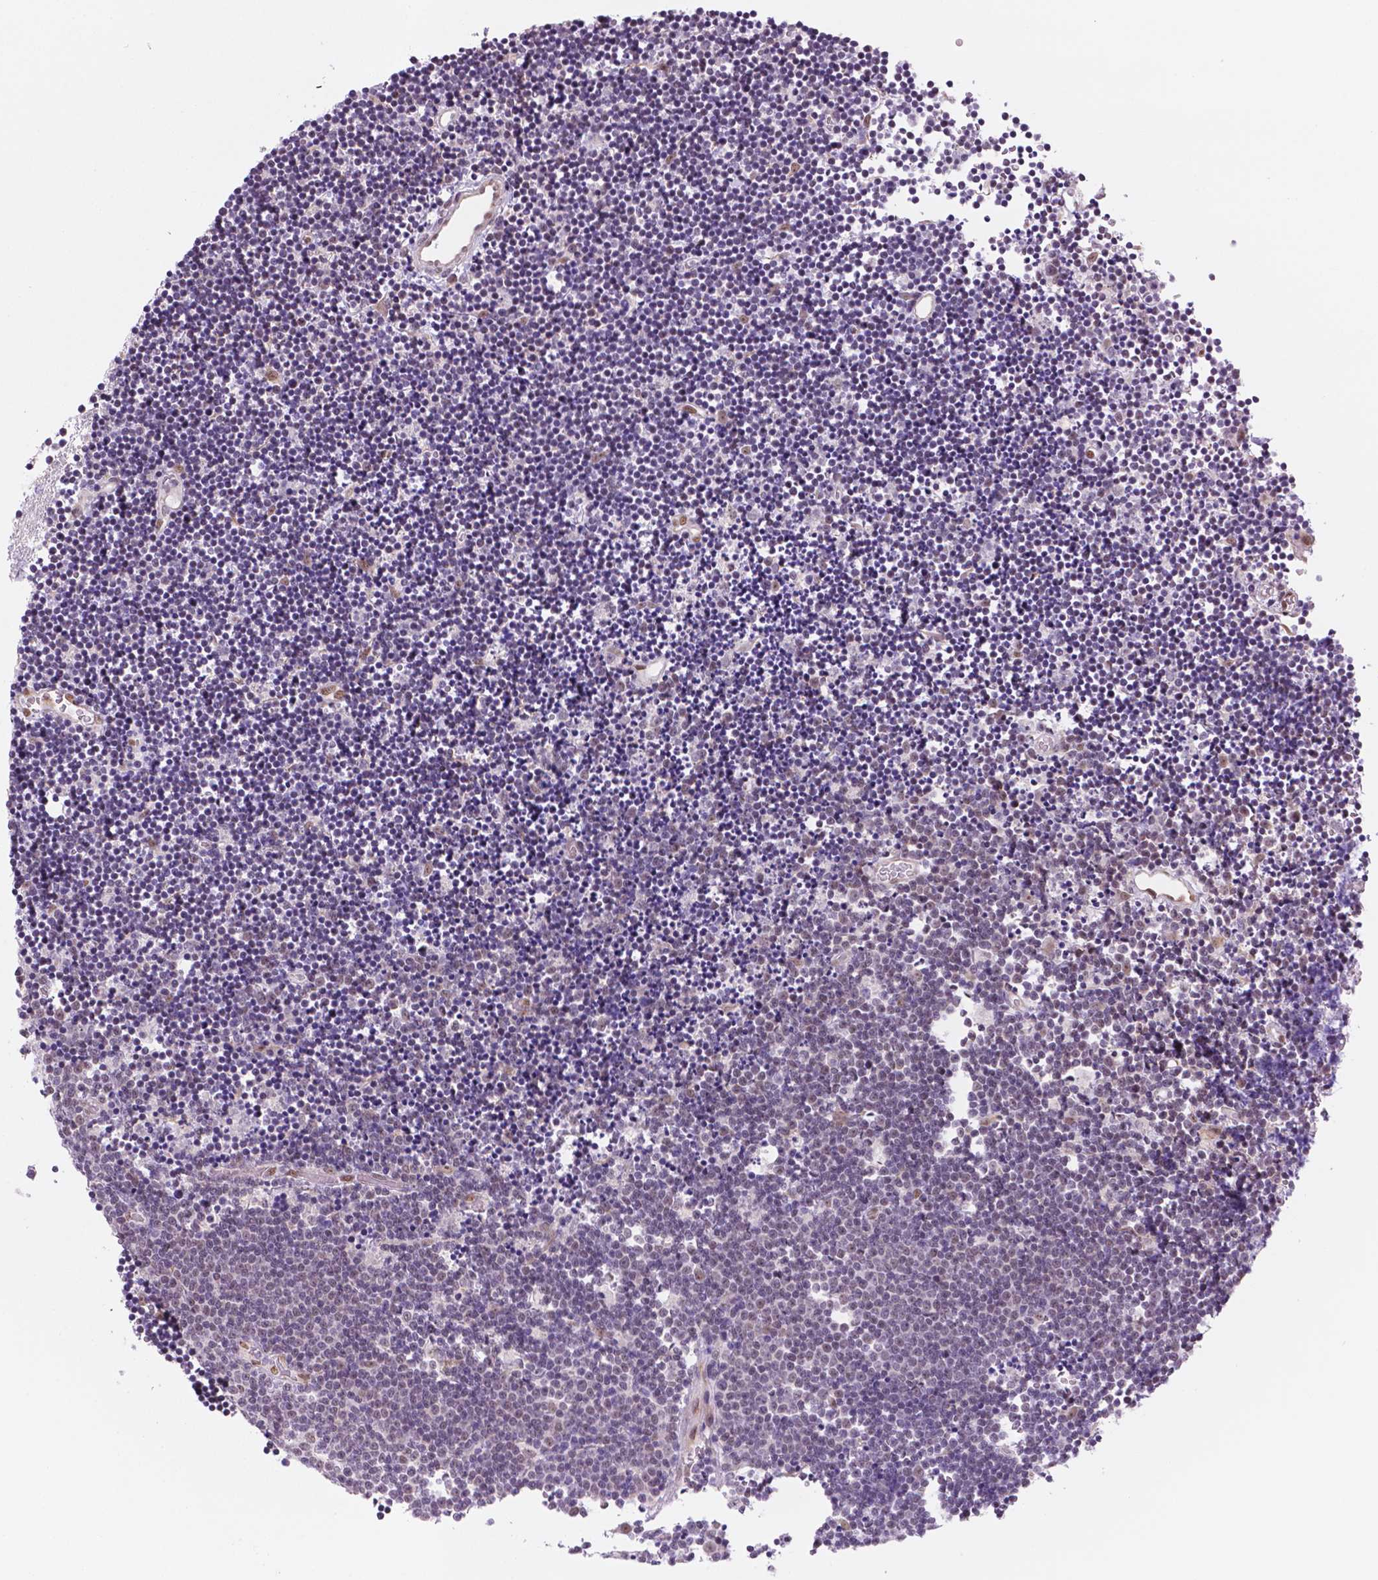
{"staining": {"intensity": "weak", "quantity": "<25%", "location": "nuclear"}, "tissue": "lymphoma", "cell_type": "Tumor cells", "image_type": "cancer", "snomed": [{"axis": "morphology", "description": "Malignant lymphoma, non-Hodgkin's type, Low grade"}, {"axis": "topography", "description": "Brain"}], "caption": "A photomicrograph of malignant lymphoma, non-Hodgkin's type (low-grade) stained for a protein displays no brown staining in tumor cells. (DAB (3,3'-diaminobenzidine) immunohistochemistry, high magnification).", "gene": "C18orf21", "patient": {"sex": "female", "age": 66}}